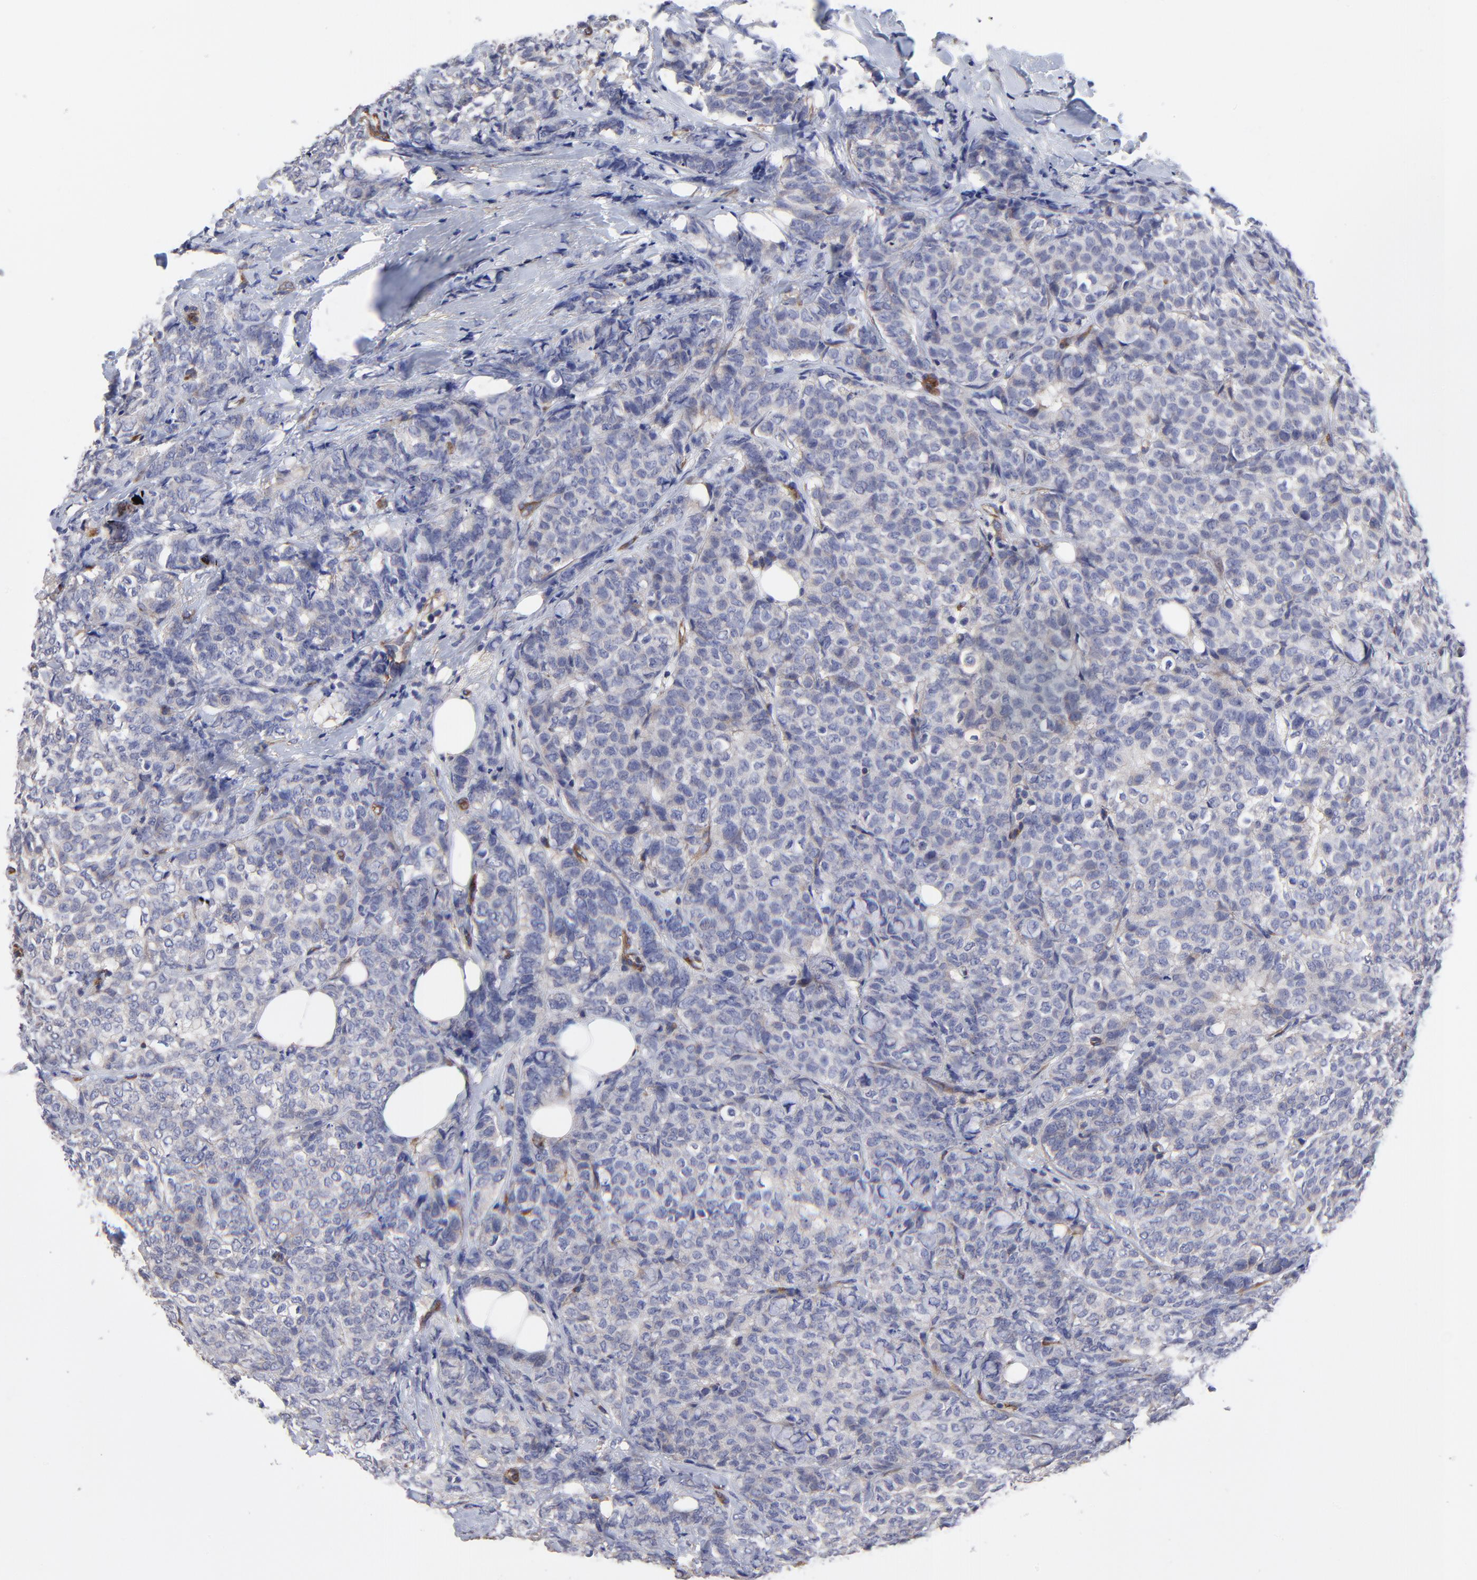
{"staining": {"intensity": "negative", "quantity": "none", "location": "none"}, "tissue": "breast cancer", "cell_type": "Tumor cells", "image_type": "cancer", "snomed": [{"axis": "morphology", "description": "Lobular carcinoma"}, {"axis": "topography", "description": "Breast"}], "caption": "Tumor cells show no significant expression in breast lobular carcinoma.", "gene": "SULF2", "patient": {"sex": "female", "age": 60}}